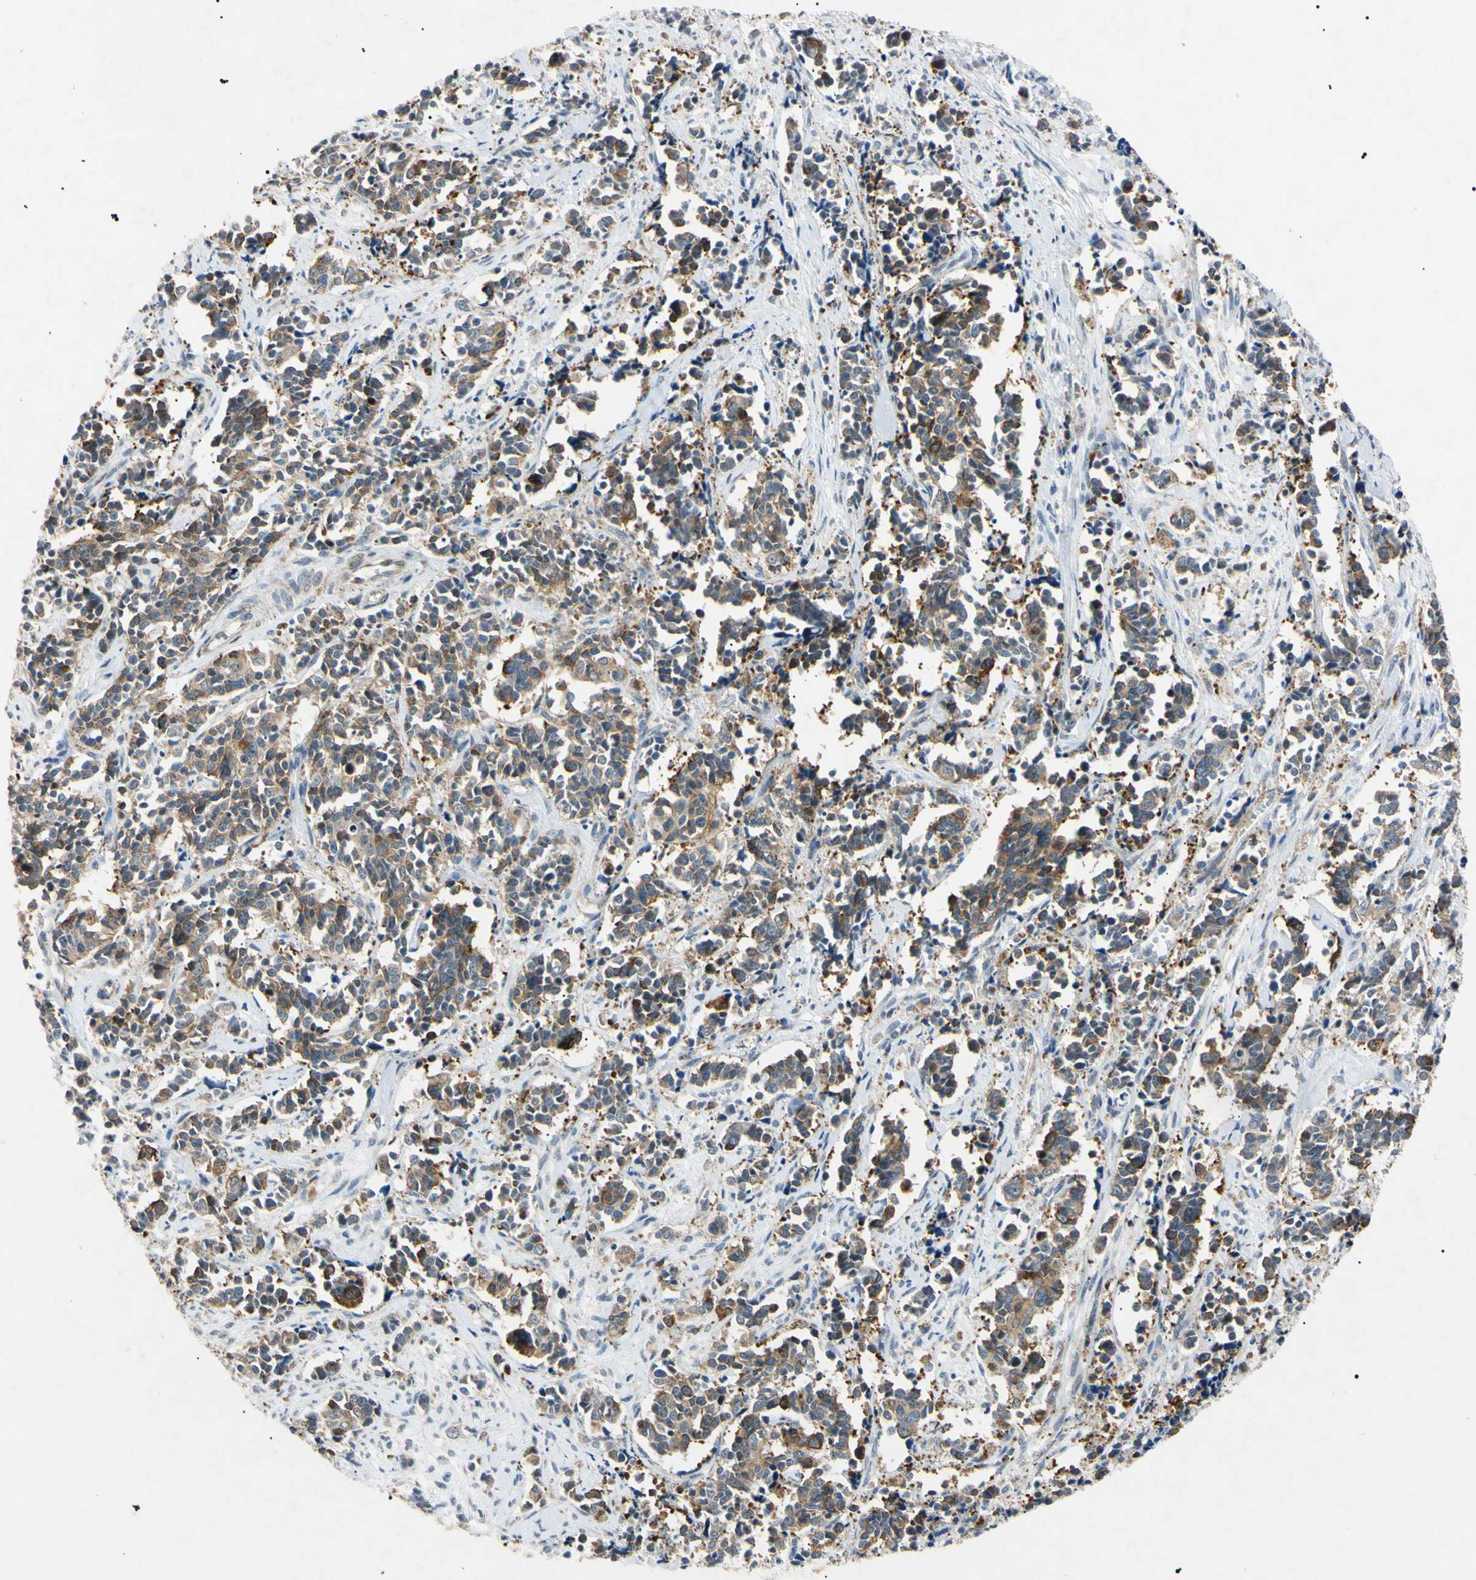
{"staining": {"intensity": "moderate", "quantity": "<25%", "location": "cytoplasmic/membranous,nuclear"}, "tissue": "cervical cancer", "cell_type": "Tumor cells", "image_type": "cancer", "snomed": [{"axis": "morphology", "description": "Normal tissue, NOS"}, {"axis": "morphology", "description": "Squamous cell carcinoma, NOS"}, {"axis": "topography", "description": "Cervix"}], "caption": "Immunohistochemistry (DAB) staining of cervical cancer (squamous cell carcinoma) displays moderate cytoplasmic/membranous and nuclear protein positivity in about <25% of tumor cells. The protein of interest is shown in brown color, while the nuclei are stained blue.", "gene": "TUBB4A", "patient": {"sex": "female", "age": 35}}